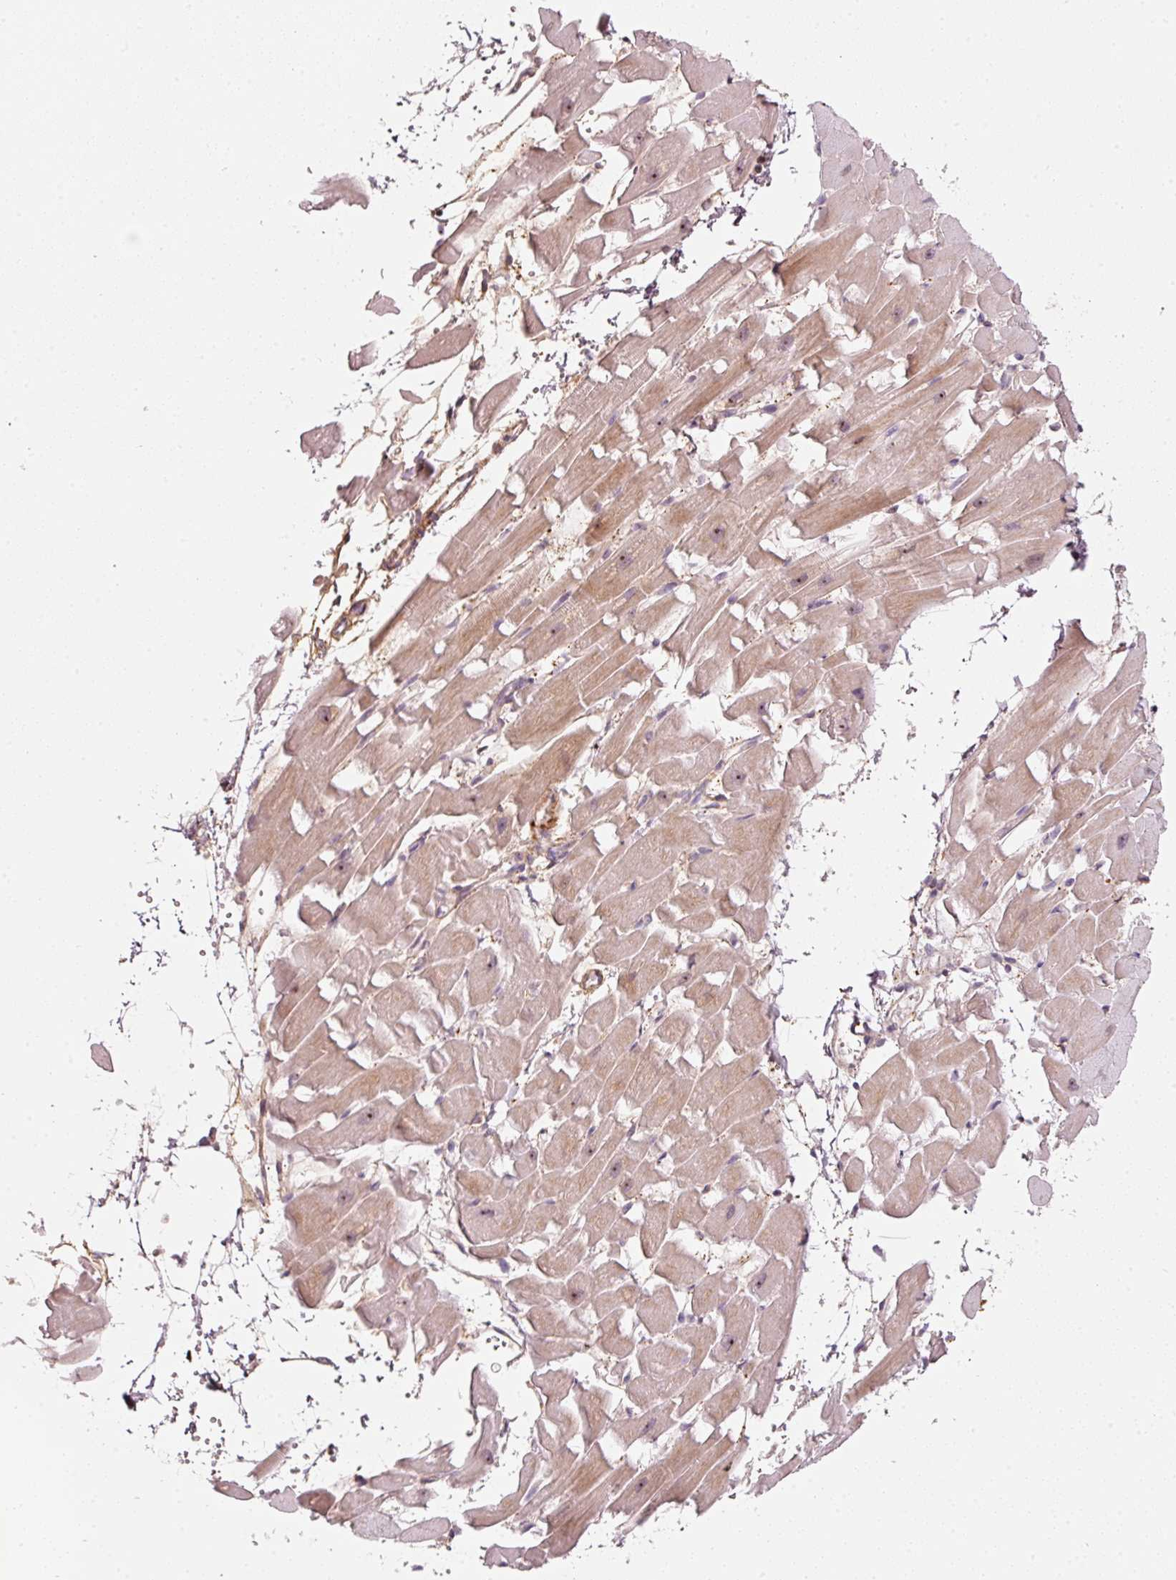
{"staining": {"intensity": "weak", "quantity": "25%-75%", "location": "cytoplasmic/membranous,nuclear"}, "tissue": "heart muscle", "cell_type": "Cardiomyocytes", "image_type": "normal", "snomed": [{"axis": "morphology", "description": "Normal tissue, NOS"}, {"axis": "topography", "description": "Heart"}], "caption": "A high-resolution histopathology image shows IHC staining of unremarkable heart muscle, which exhibits weak cytoplasmic/membranous,nuclear staining in about 25%-75% of cardiomyocytes.", "gene": "MXRA8", "patient": {"sex": "male", "age": 37}}